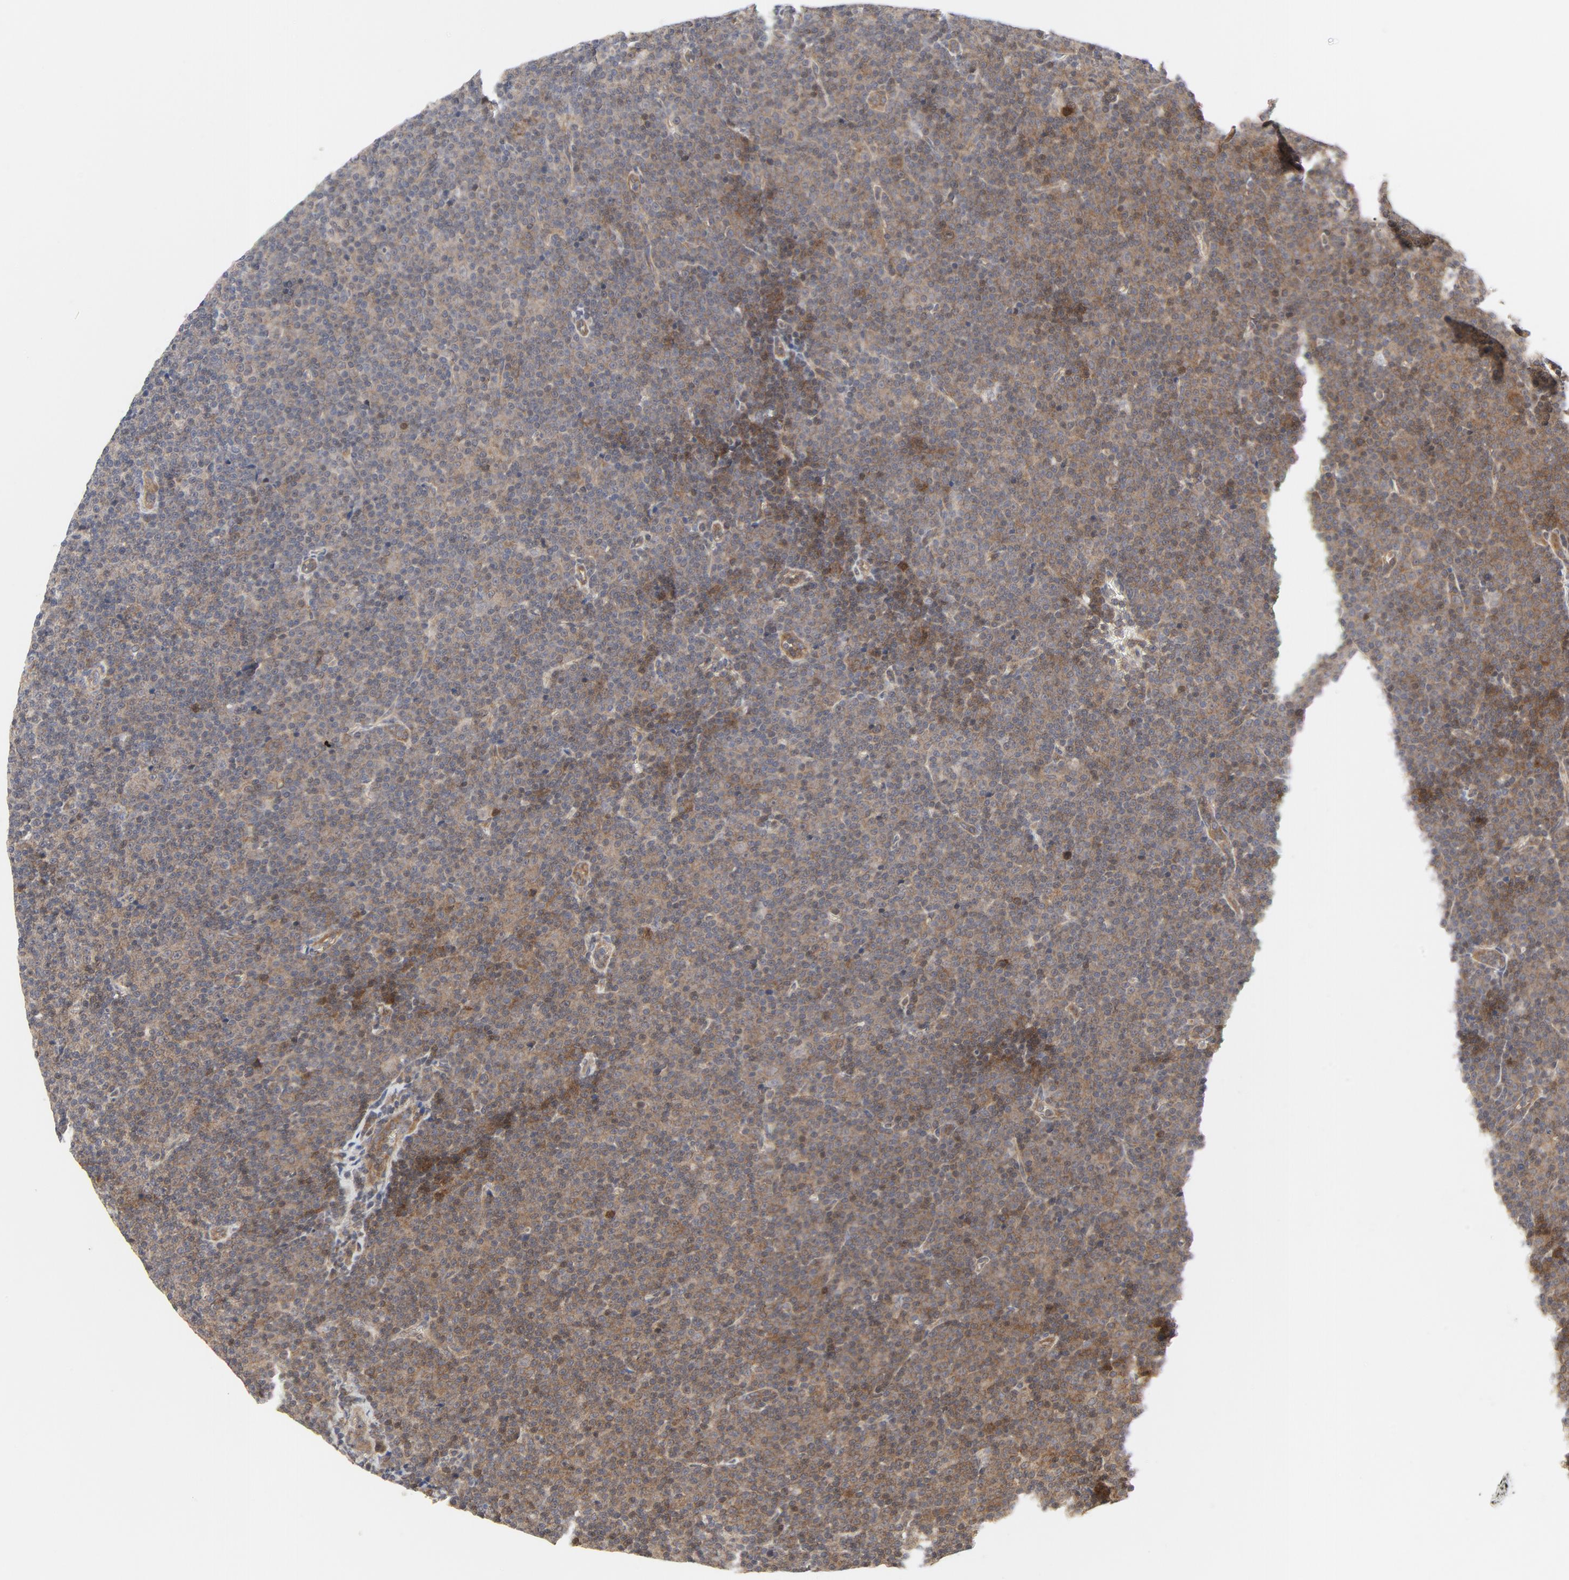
{"staining": {"intensity": "moderate", "quantity": ">75%", "location": "cytoplasmic/membranous"}, "tissue": "lymphoma", "cell_type": "Tumor cells", "image_type": "cancer", "snomed": [{"axis": "morphology", "description": "Malignant lymphoma, non-Hodgkin's type, Low grade"}, {"axis": "topography", "description": "Lymph node"}], "caption": "Immunohistochemistry of malignant lymphoma, non-Hodgkin's type (low-grade) exhibits medium levels of moderate cytoplasmic/membranous expression in about >75% of tumor cells.", "gene": "MAP2K7", "patient": {"sex": "female", "age": 67}}